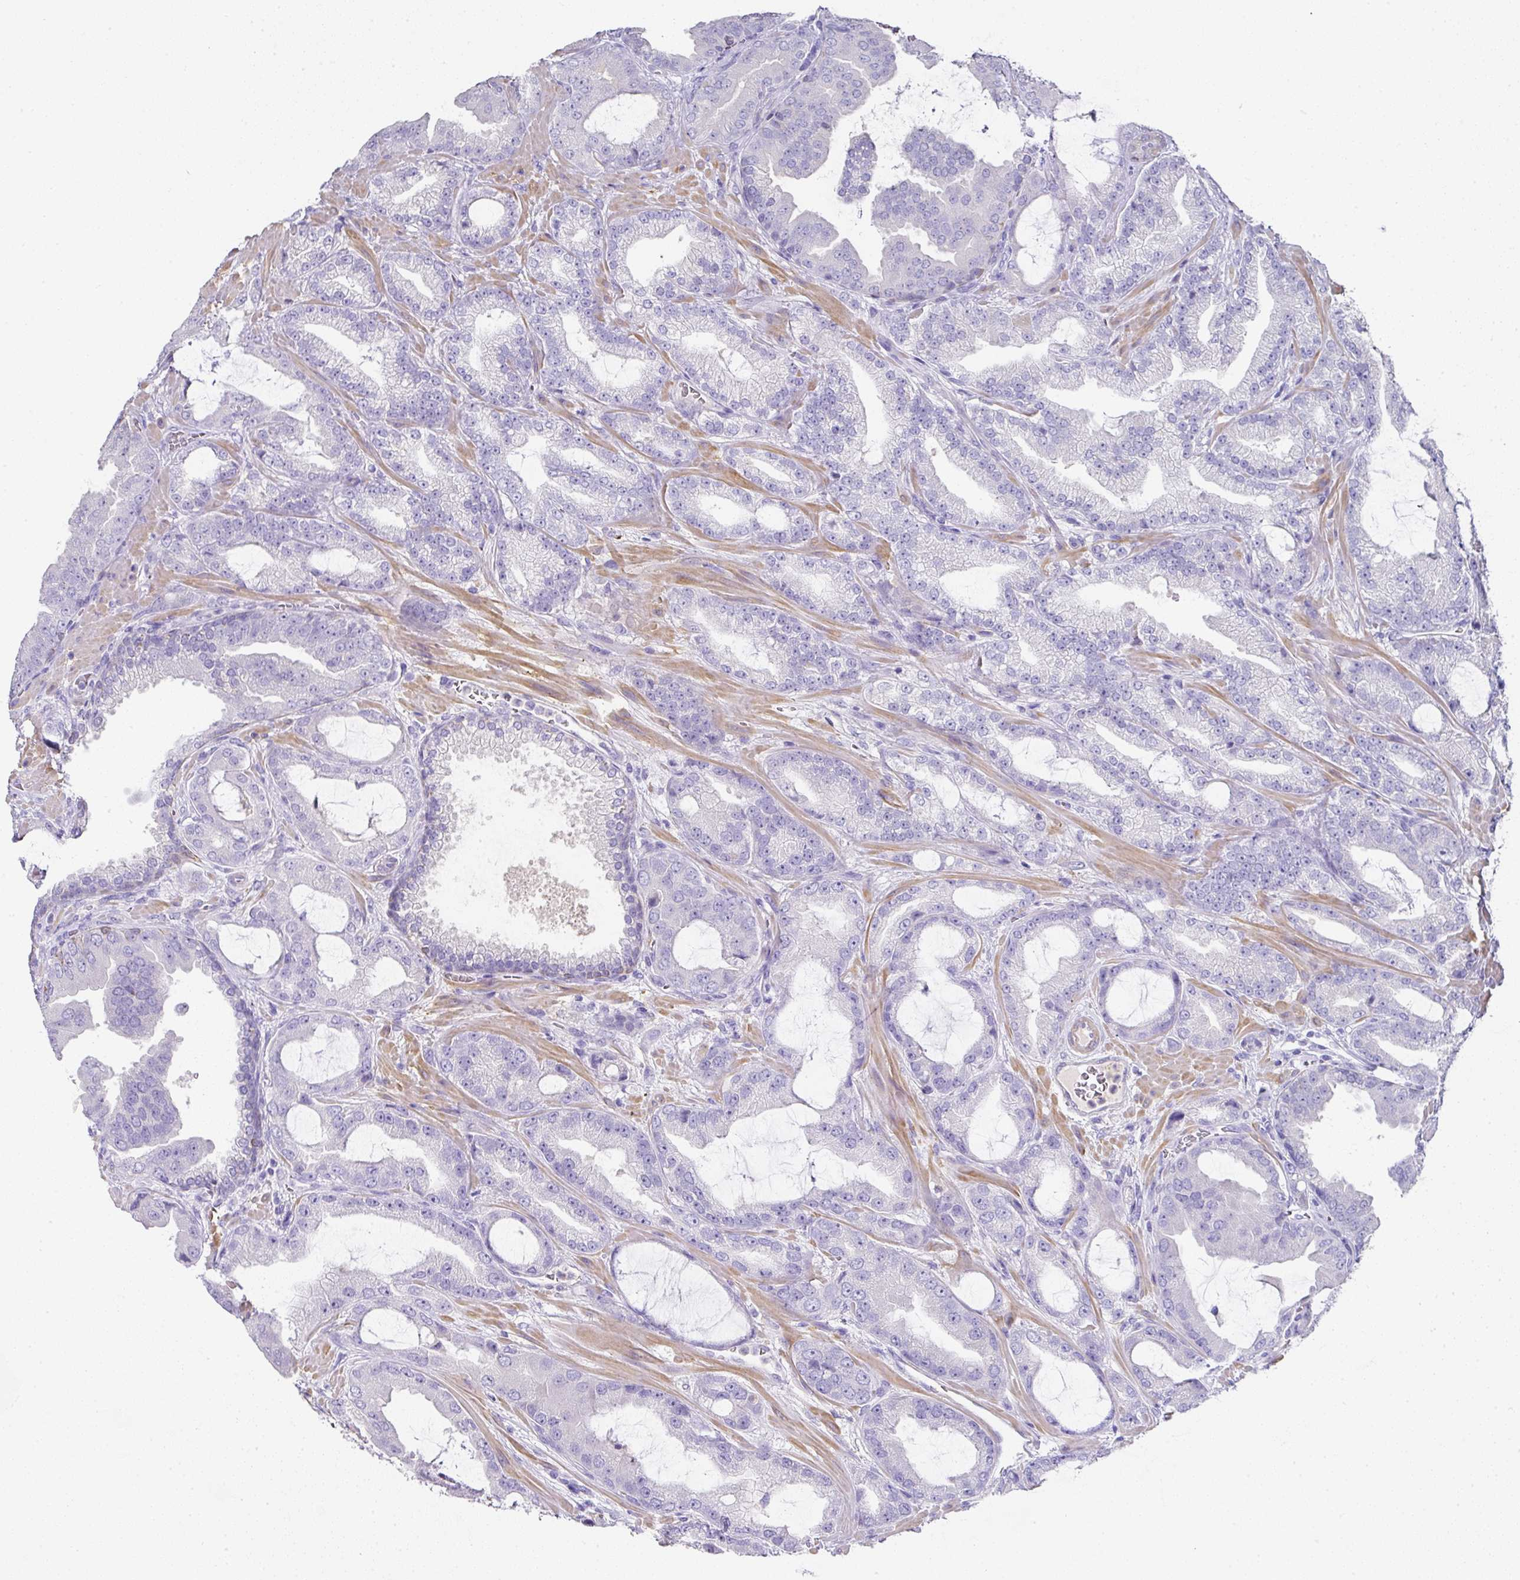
{"staining": {"intensity": "negative", "quantity": "none", "location": "none"}, "tissue": "prostate cancer", "cell_type": "Tumor cells", "image_type": "cancer", "snomed": [{"axis": "morphology", "description": "Adenocarcinoma, High grade"}, {"axis": "topography", "description": "Prostate"}], "caption": "High power microscopy photomicrograph of an immunohistochemistry (IHC) image of prostate cancer, revealing no significant staining in tumor cells.", "gene": "TARM1", "patient": {"sex": "male", "age": 68}}